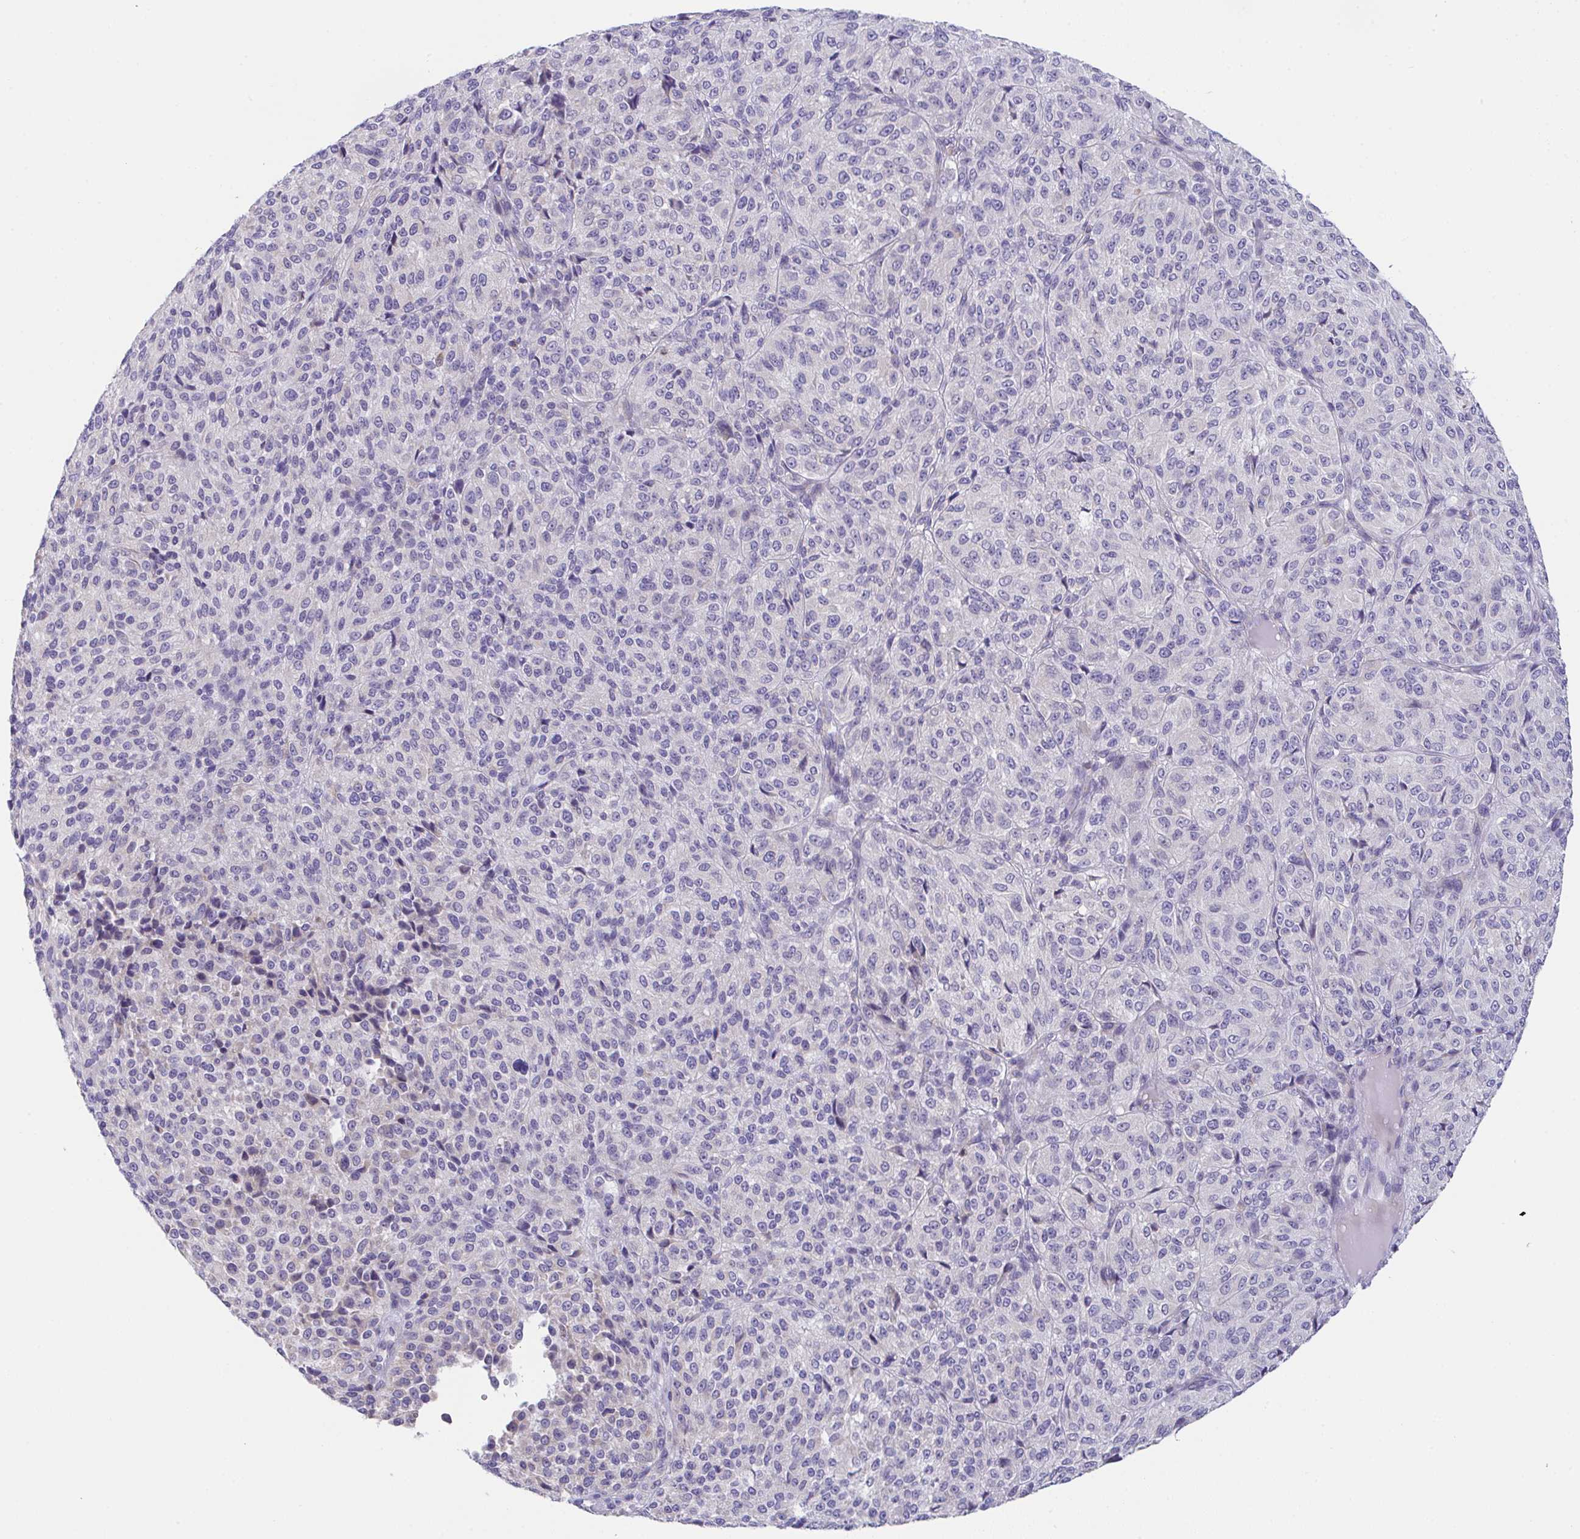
{"staining": {"intensity": "negative", "quantity": "none", "location": "none"}, "tissue": "melanoma", "cell_type": "Tumor cells", "image_type": "cancer", "snomed": [{"axis": "morphology", "description": "Malignant melanoma, Metastatic site"}, {"axis": "topography", "description": "Brain"}], "caption": "Tumor cells are negative for brown protein staining in malignant melanoma (metastatic site). Brightfield microscopy of IHC stained with DAB (brown) and hematoxylin (blue), captured at high magnification.", "gene": "MIA3", "patient": {"sex": "female", "age": 56}}